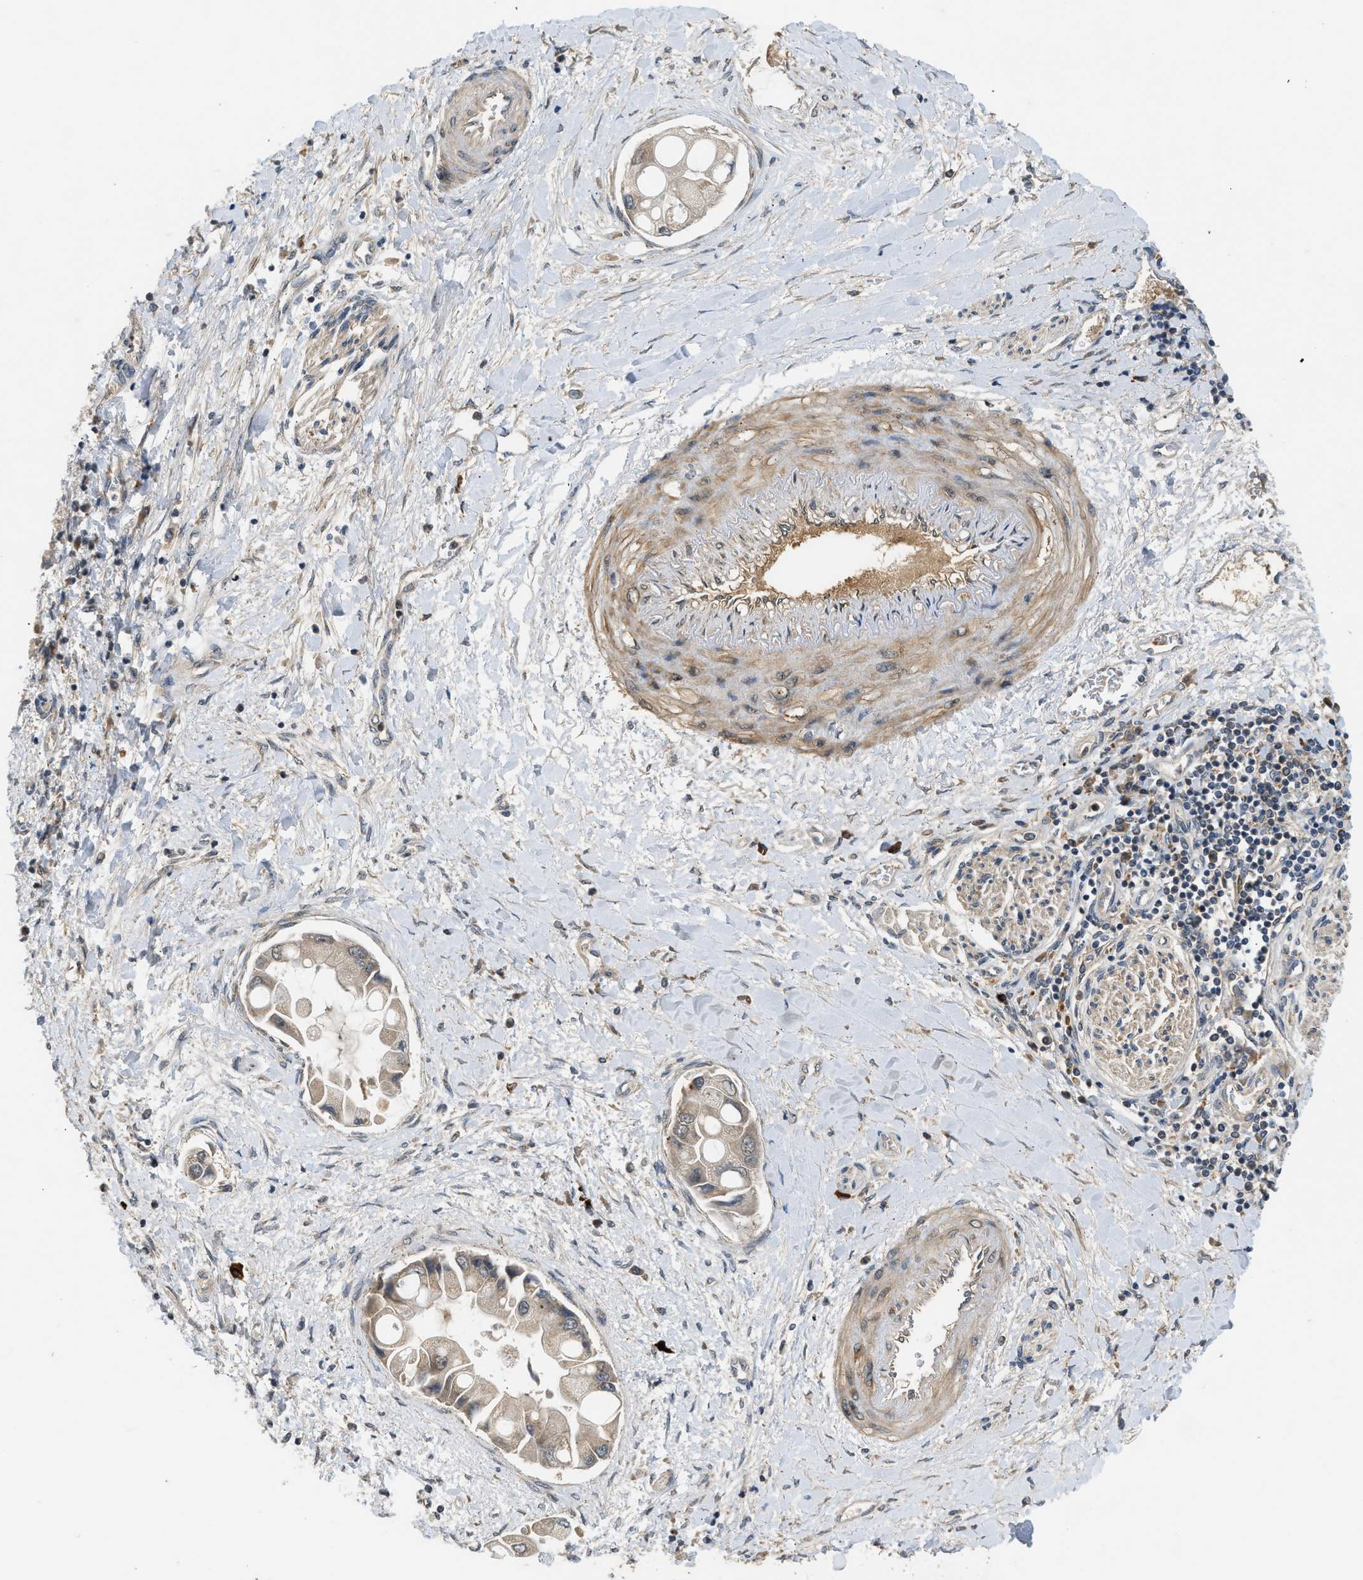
{"staining": {"intensity": "weak", "quantity": "<25%", "location": "cytoplasmic/membranous"}, "tissue": "liver cancer", "cell_type": "Tumor cells", "image_type": "cancer", "snomed": [{"axis": "morphology", "description": "Cholangiocarcinoma"}, {"axis": "topography", "description": "Liver"}], "caption": "Tumor cells show no significant expression in cholangiocarcinoma (liver).", "gene": "ADCY8", "patient": {"sex": "male", "age": 50}}